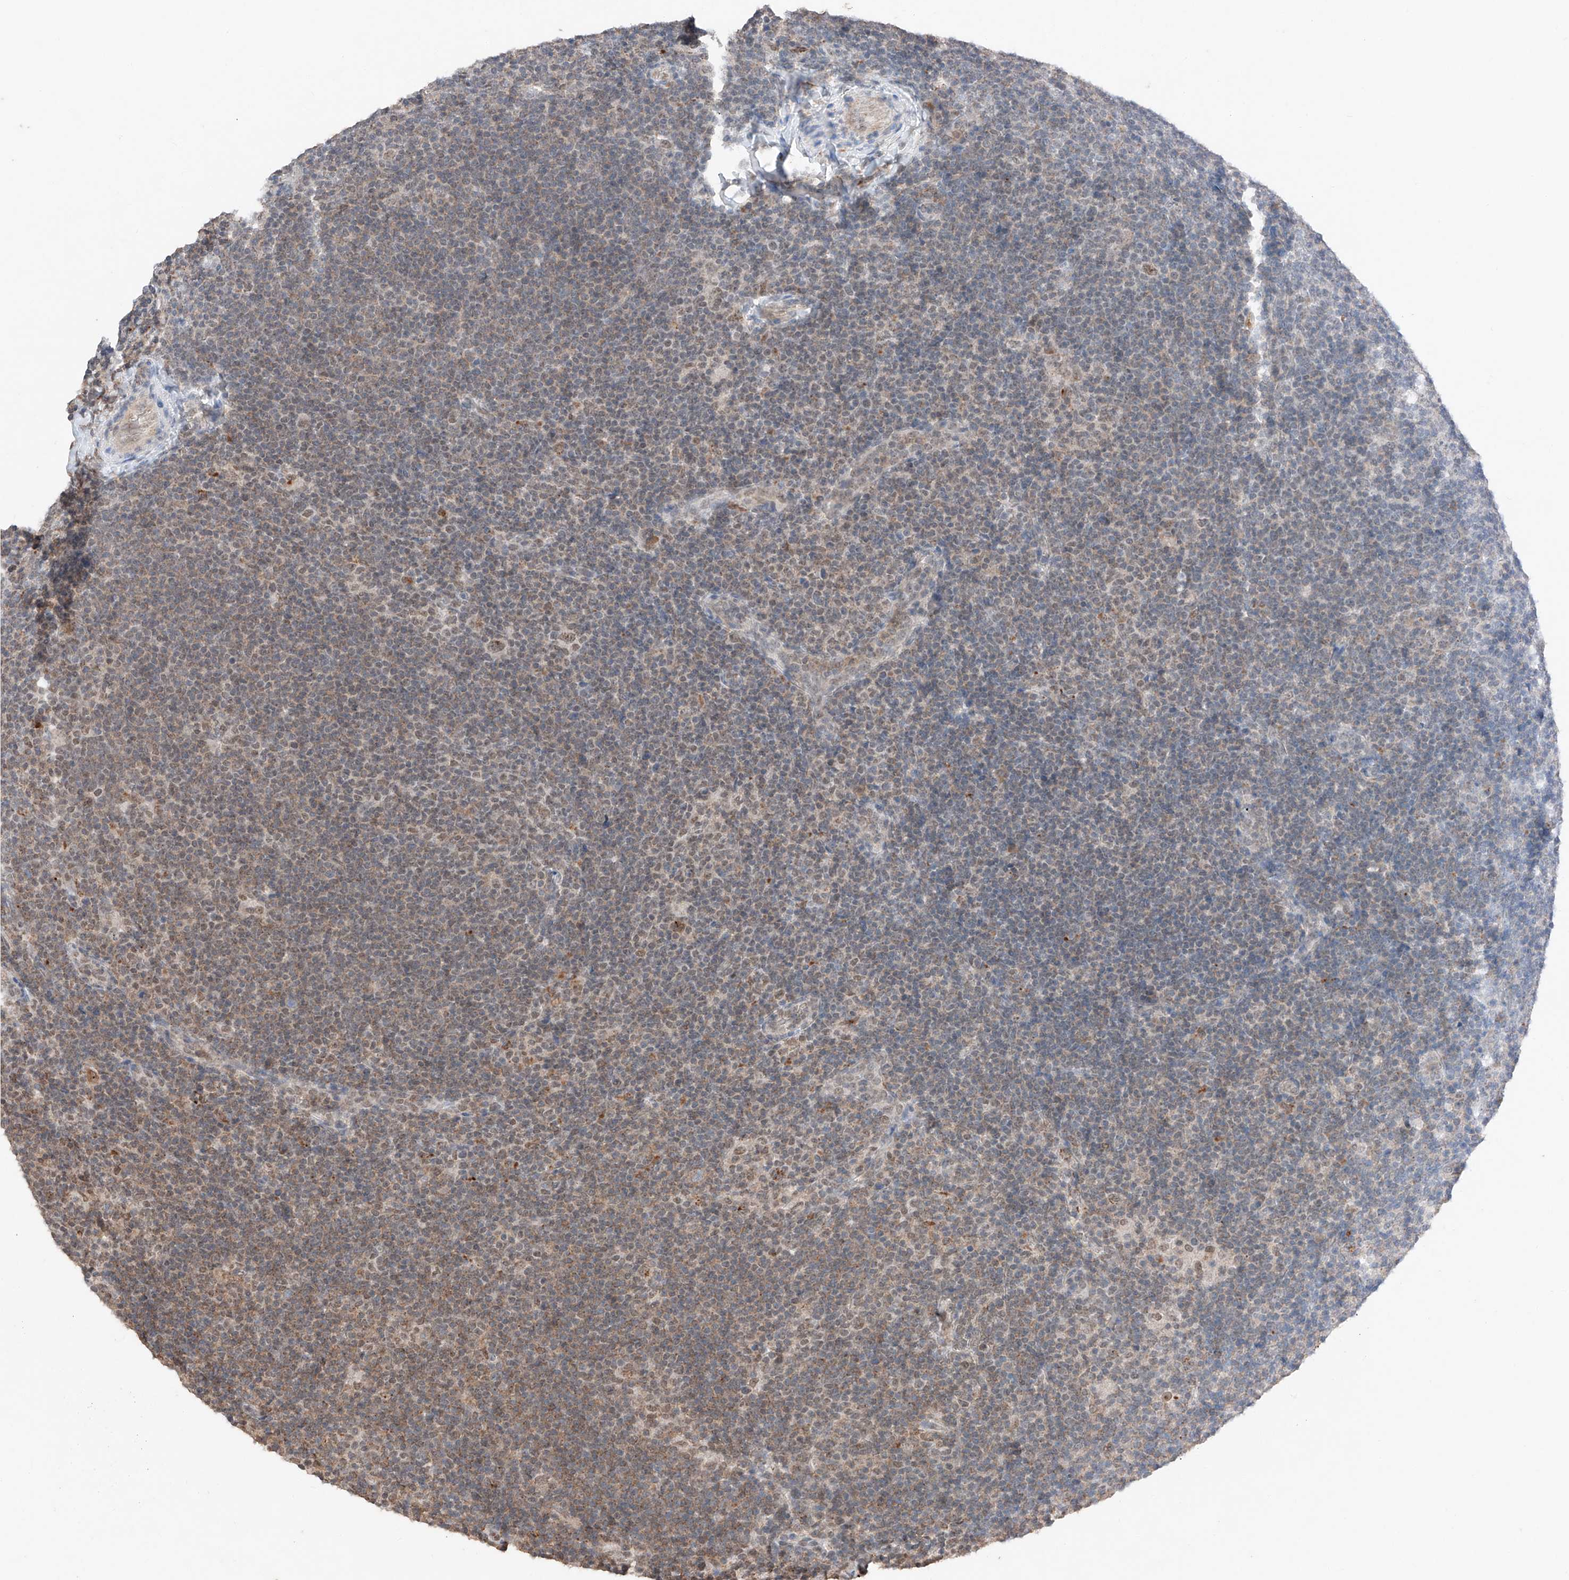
{"staining": {"intensity": "weak", "quantity": ">75%", "location": "nuclear"}, "tissue": "lymphoma", "cell_type": "Tumor cells", "image_type": "cancer", "snomed": [{"axis": "morphology", "description": "Hodgkin's disease, NOS"}, {"axis": "topography", "description": "Lymph node"}], "caption": "Hodgkin's disease stained with DAB (3,3'-diaminobenzidine) IHC exhibits low levels of weak nuclear staining in approximately >75% of tumor cells.", "gene": "TBX4", "patient": {"sex": "female", "age": 57}}